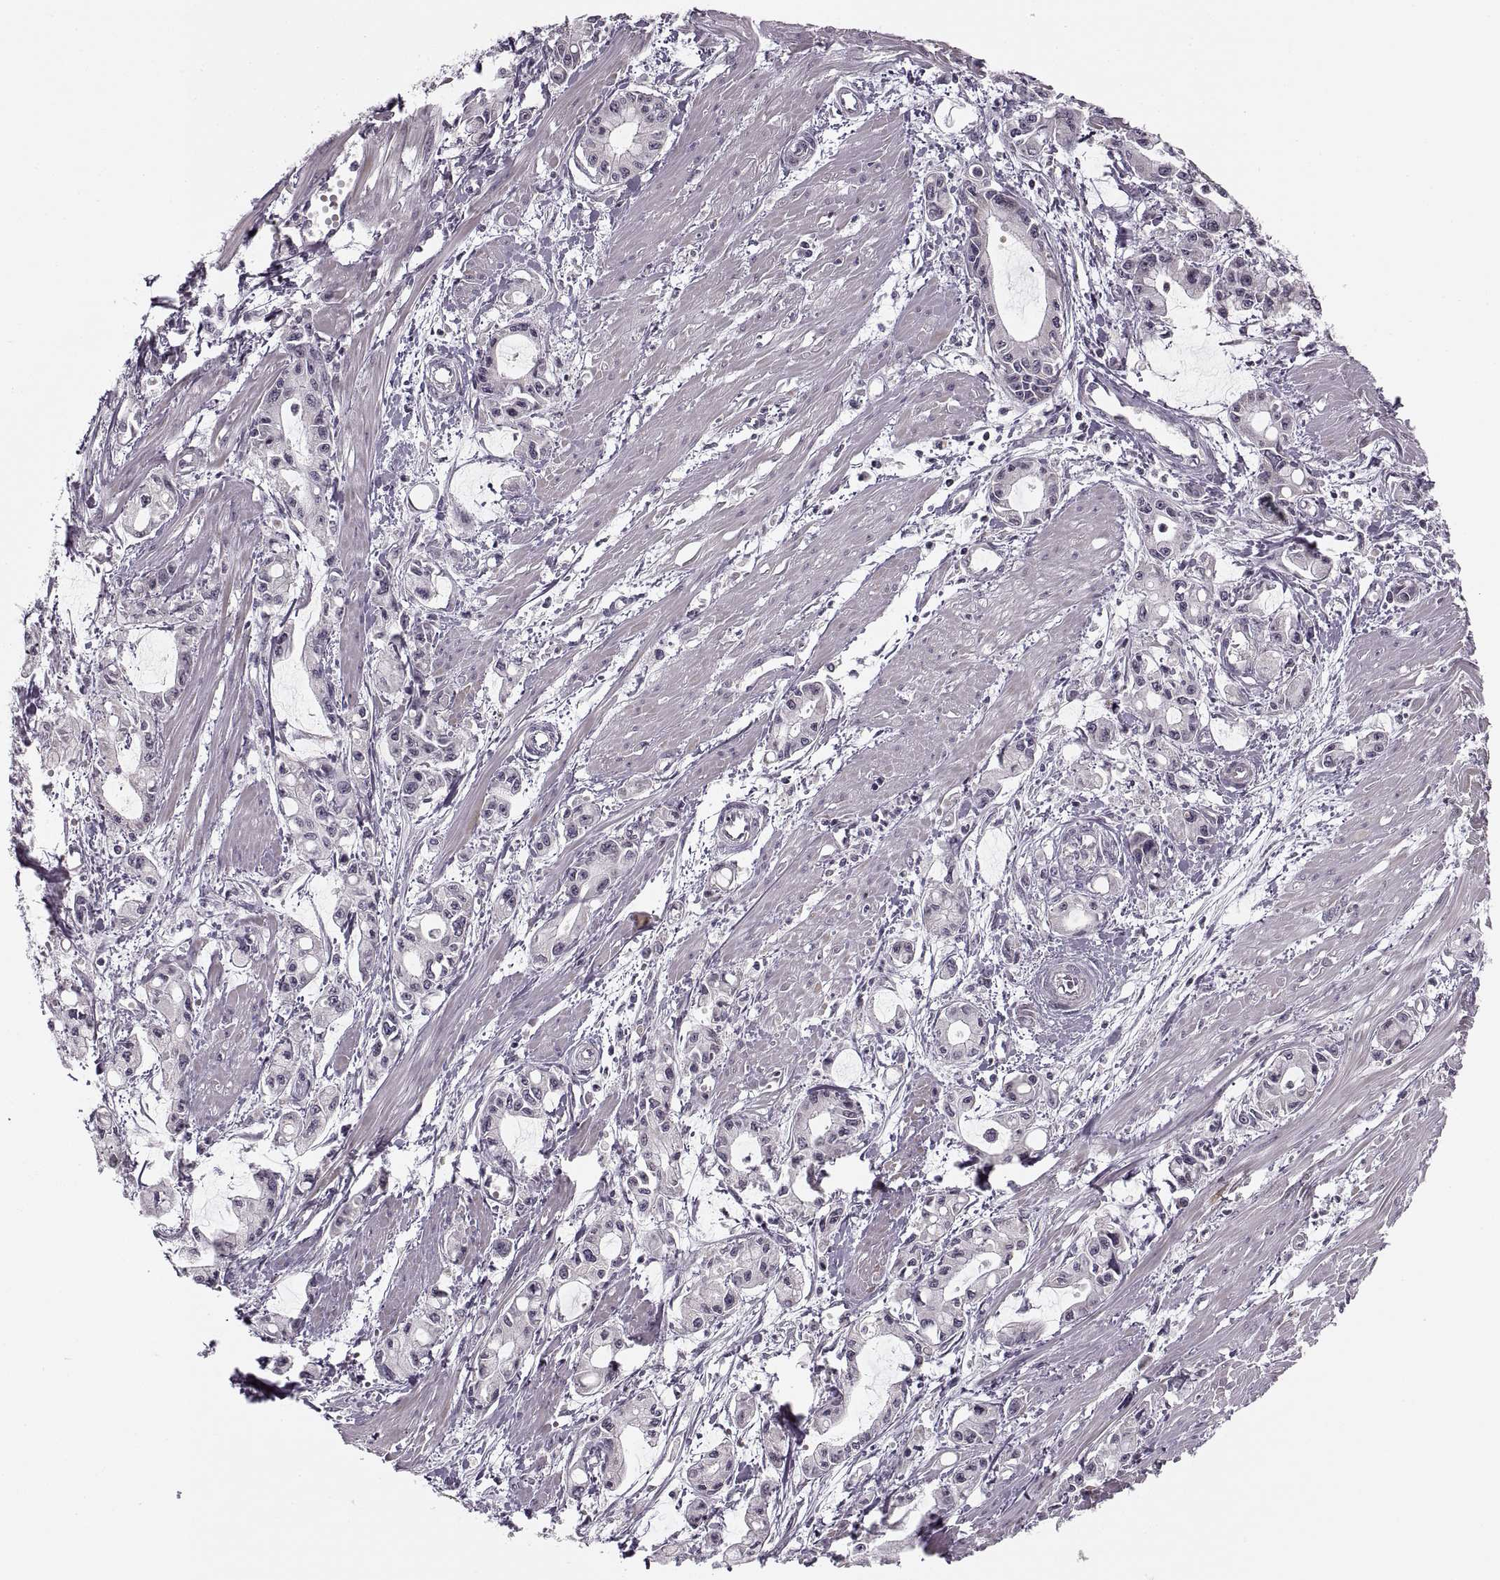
{"staining": {"intensity": "negative", "quantity": "none", "location": "none"}, "tissue": "pancreatic cancer", "cell_type": "Tumor cells", "image_type": "cancer", "snomed": [{"axis": "morphology", "description": "Adenocarcinoma, NOS"}, {"axis": "topography", "description": "Pancreas"}], "caption": "Adenocarcinoma (pancreatic) was stained to show a protein in brown. There is no significant positivity in tumor cells. (Immunohistochemistry (ihc), brightfield microscopy, high magnification).", "gene": "ASIC3", "patient": {"sex": "male", "age": 48}}